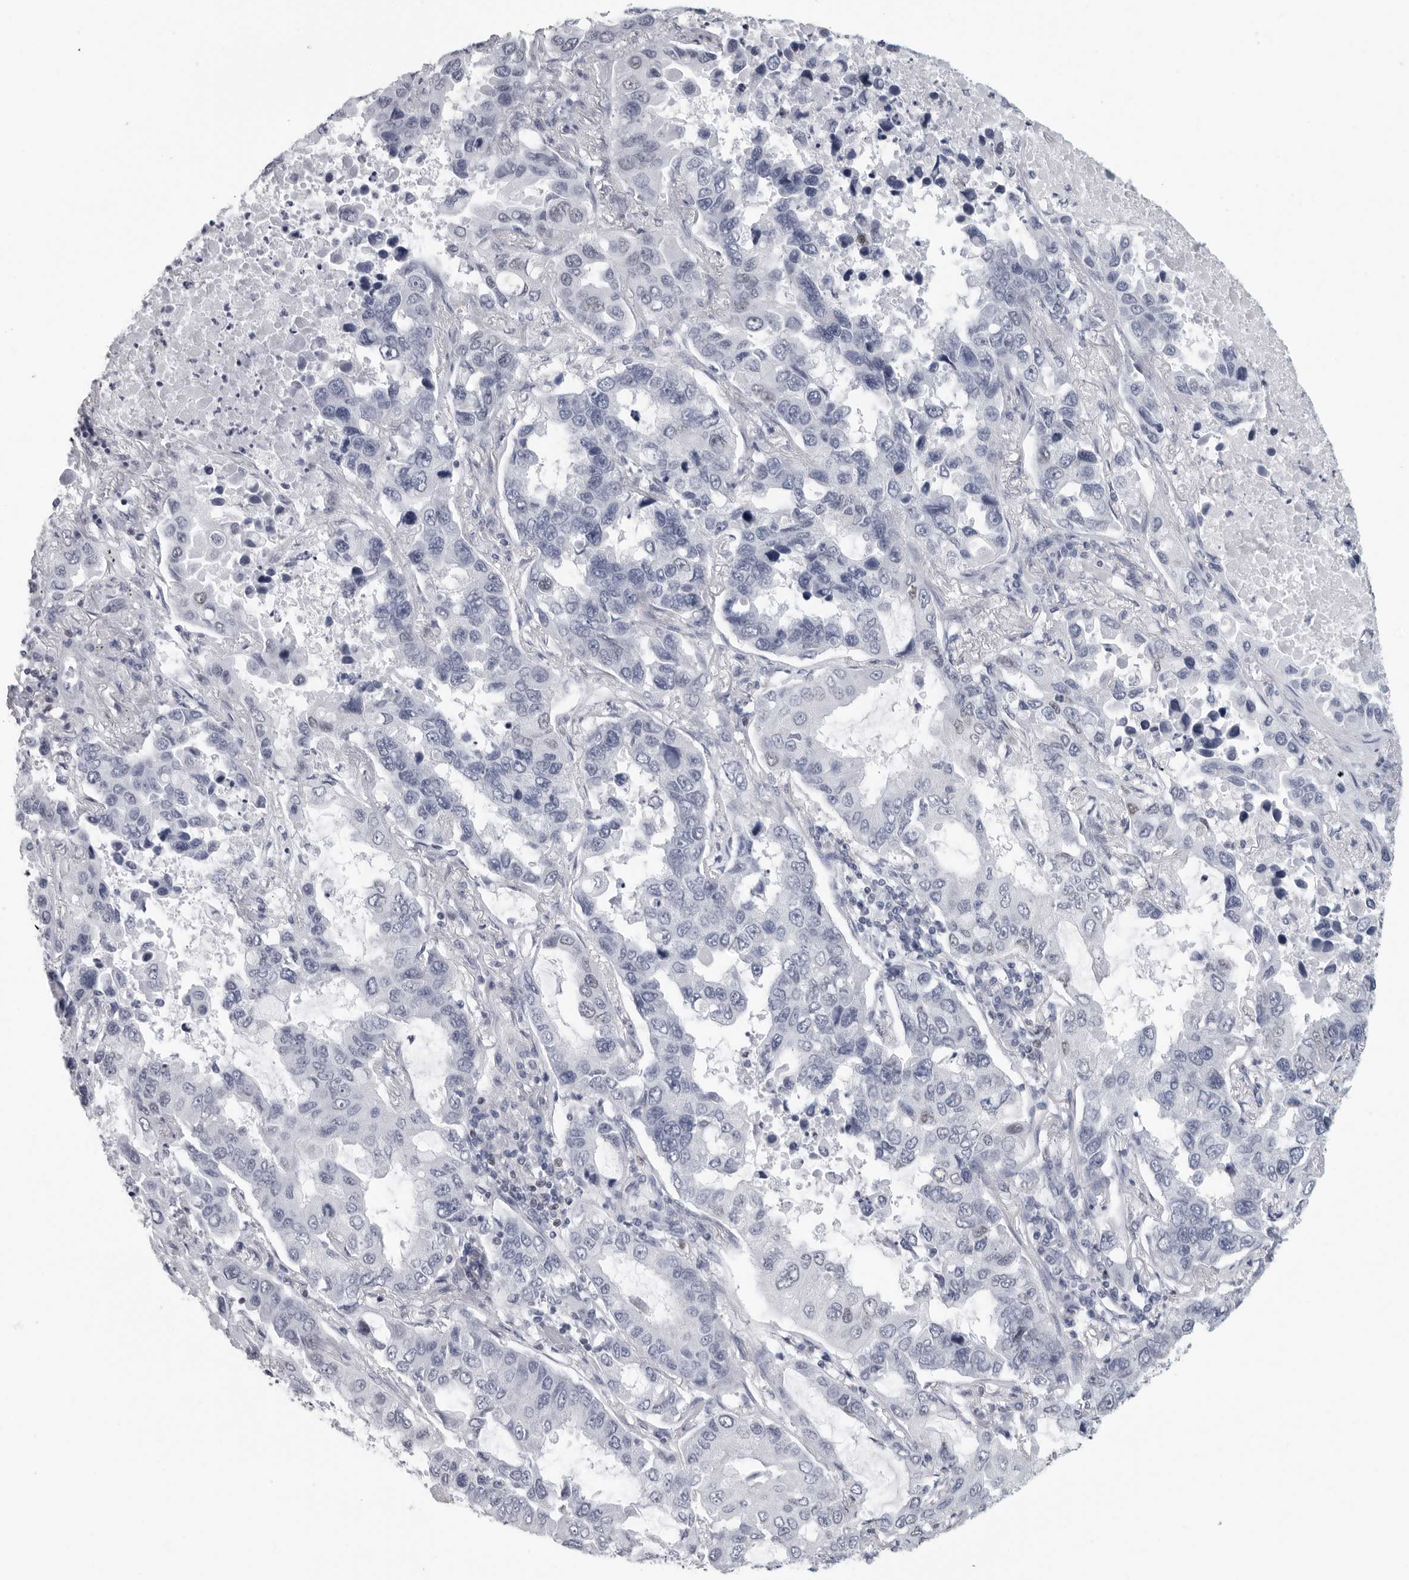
{"staining": {"intensity": "negative", "quantity": "none", "location": "none"}, "tissue": "lung cancer", "cell_type": "Tumor cells", "image_type": "cancer", "snomed": [{"axis": "morphology", "description": "Adenocarcinoma, NOS"}, {"axis": "topography", "description": "Lung"}], "caption": "A photomicrograph of lung adenocarcinoma stained for a protein demonstrates no brown staining in tumor cells.", "gene": "SATB2", "patient": {"sex": "male", "age": 64}}